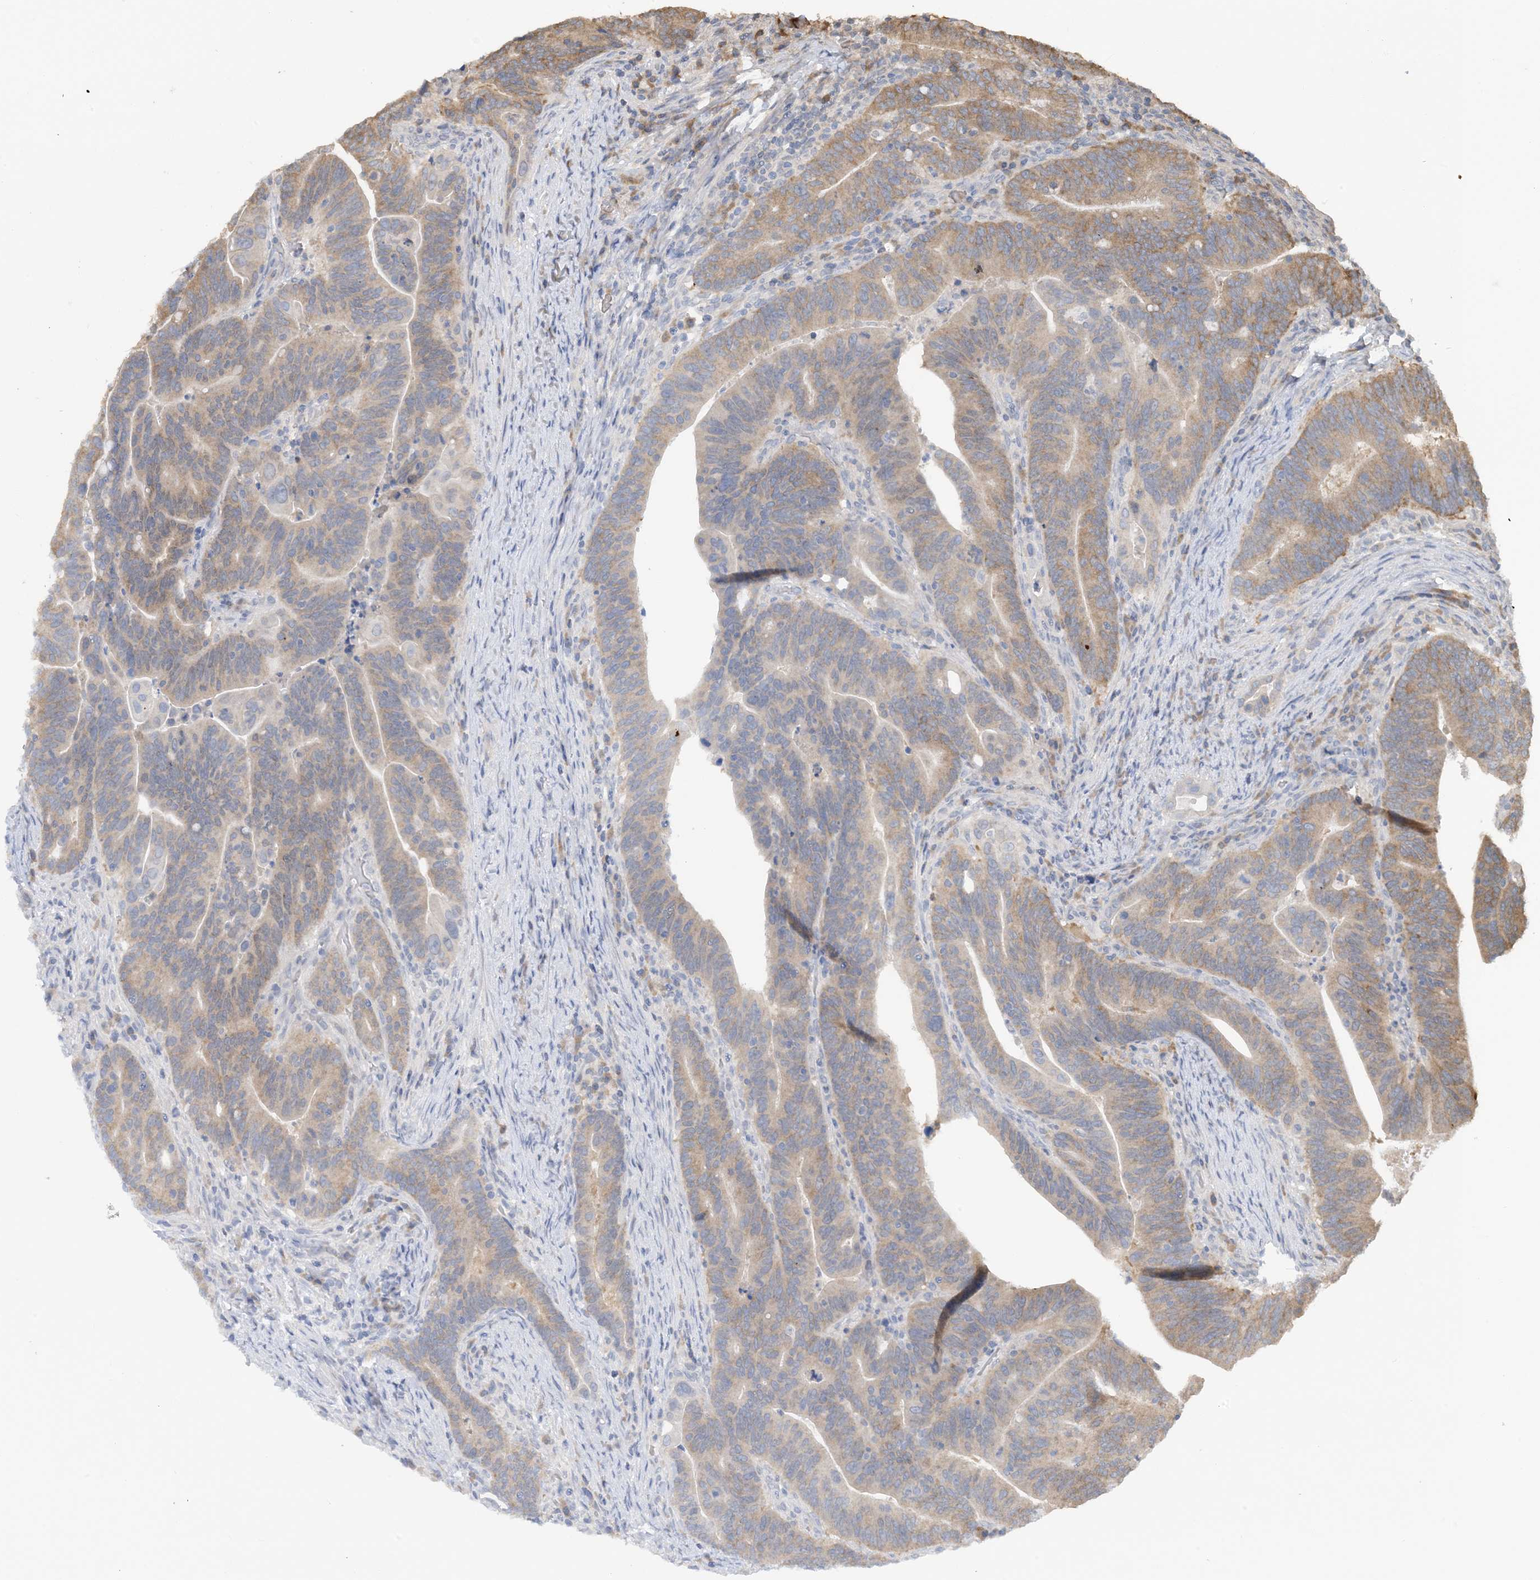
{"staining": {"intensity": "moderate", "quantity": "25%-75%", "location": "cytoplasmic/membranous"}, "tissue": "colorectal cancer", "cell_type": "Tumor cells", "image_type": "cancer", "snomed": [{"axis": "morphology", "description": "Adenocarcinoma, NOS"}, {"axis": "topography", "description": "Colon"}], "caption": "Immunohistochemistry (IHC) (DAB) staining of adenocarcinoma (colorectal) shows moderate cytoplasmic/membranous protein positivity in approximately 25%-75% of tumor cells.", "gene": "ACYP2", "patient": {"sex": "female", "age": 66}}